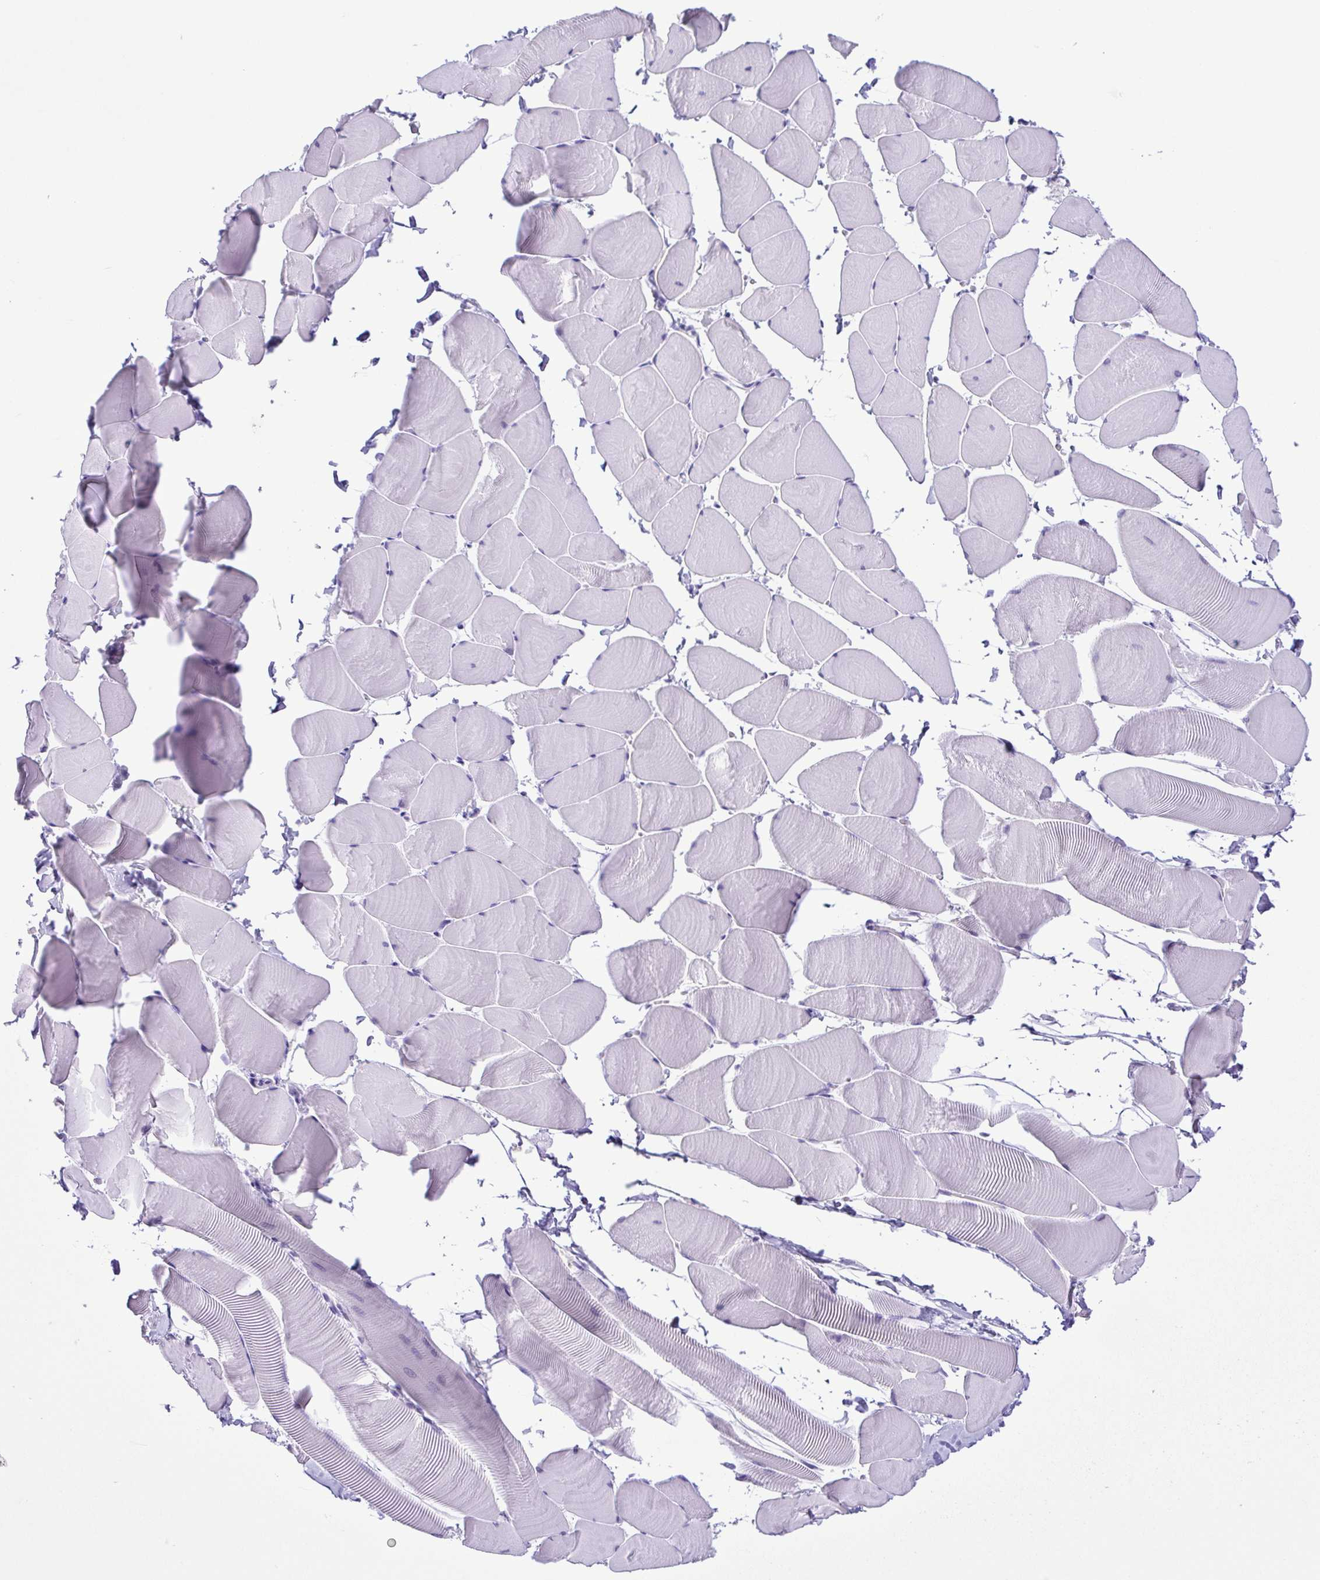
{"staining": {"intensity": "negative", "quantity": "none", "location": "none"}, "tissue": "skeletal muscle", "cell_type": "Myocytes", "image_type": "normal", "snomed": [{"axis": "morphology", "description": "Normal tissue, NOS"}, {"axis": "topography", "description": "Skeletal muscle"}], "caption": "An IHC image of unremarkable skeletal muscle is shown. There is no staining in myocytes of skeletal muscle.", "gene": "OVGP1", "patient": {"sex": "male", "age": 25}}